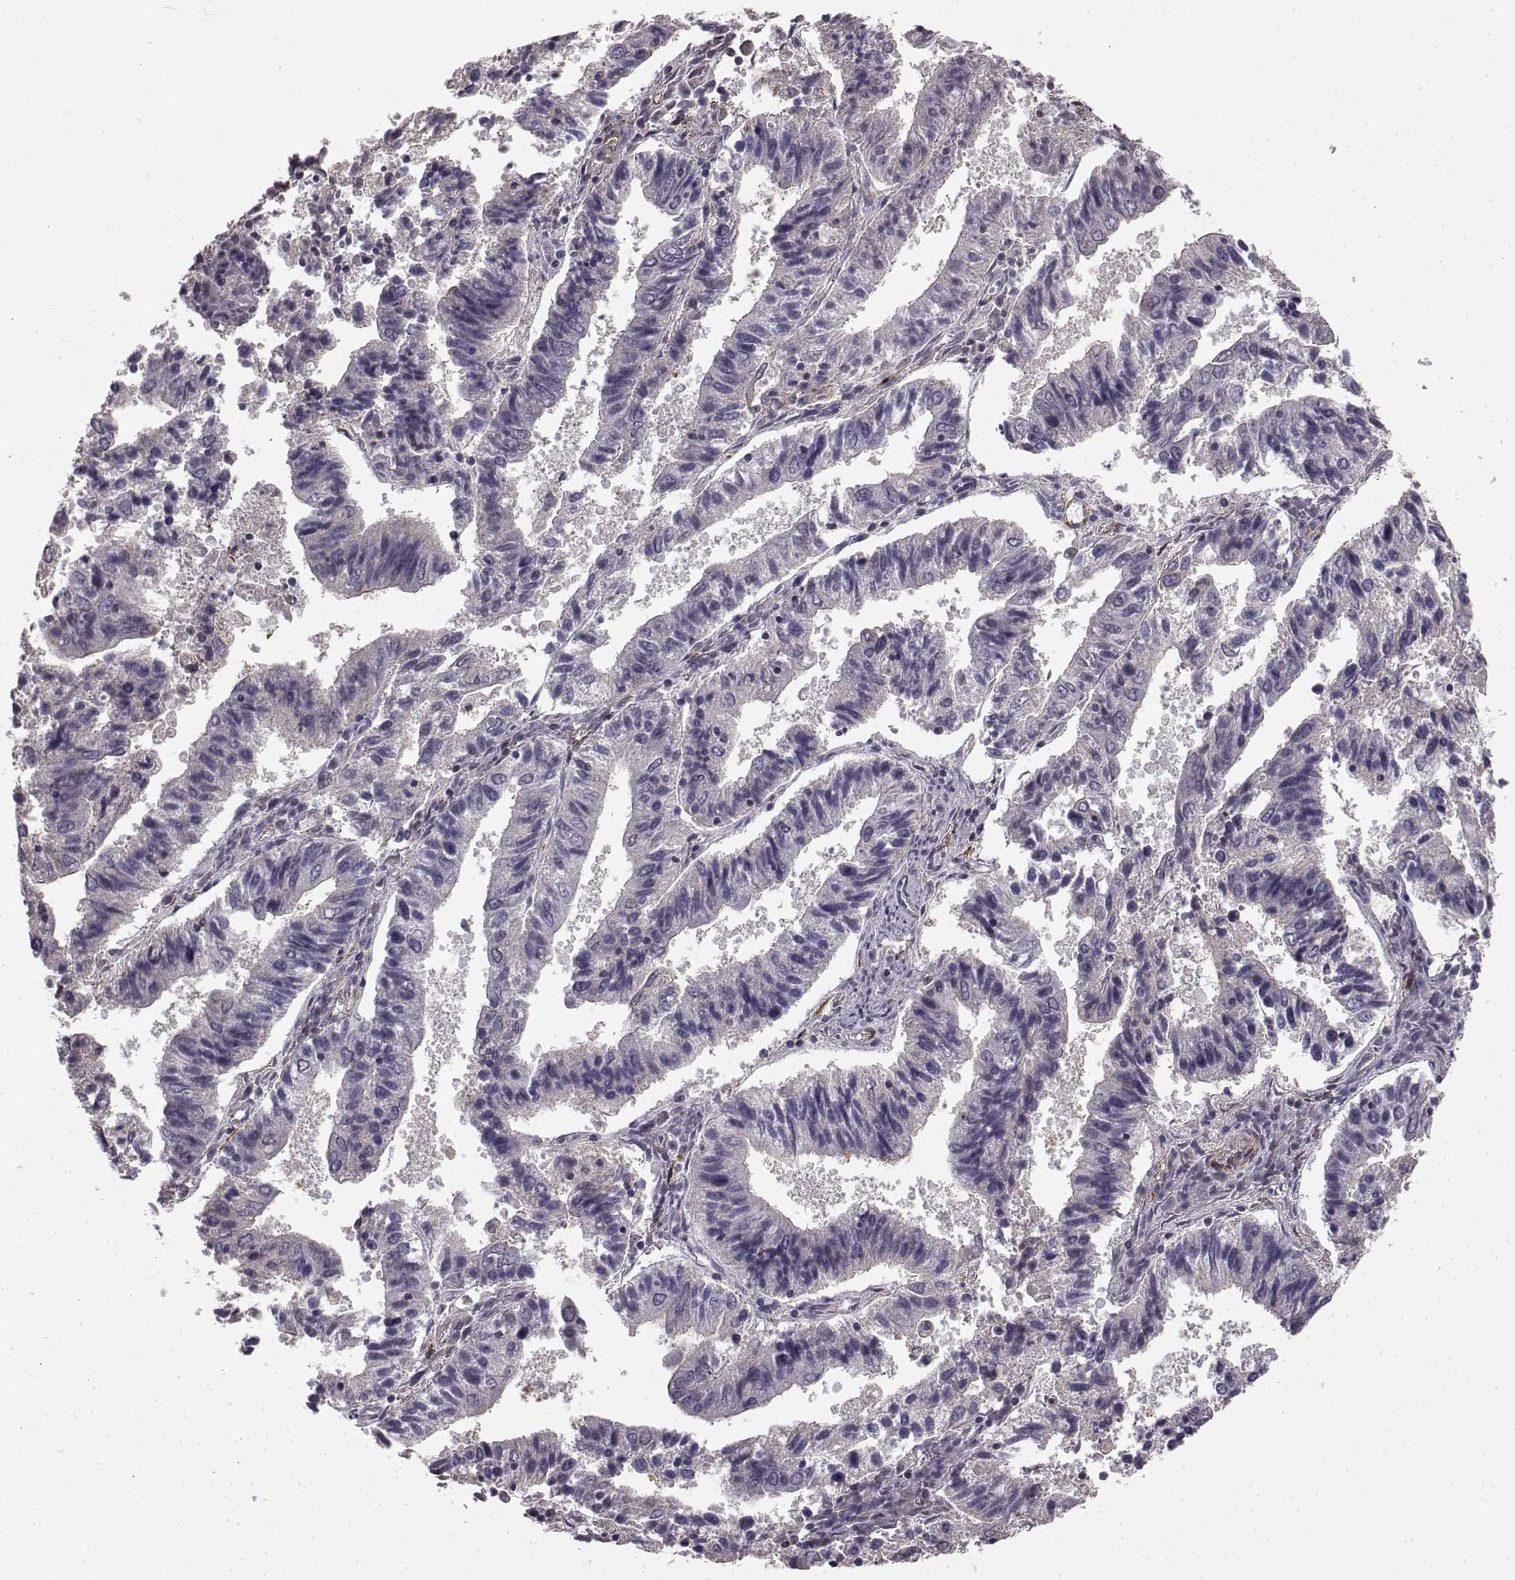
{"staining": {"intensity": "negative", "quantity": "none", "location": "none"}, "tissue": "endometrial cancer", "cell_type": "Tumor cells", "image_type": "cancer", "snomed": [{"axis": "morphology", "description": "Adenocarcinoma, NOS"}, {"axis": "topography", "description": "Endometrium"}], "caption": "DAB (3,3'-diaminobenzidine) immunohistochemical staining of human endometrial adenocarcinoma displays no significant expression in tumor cells.", "gene": "KRT85", "patient": {"sex": "female", "age": 82}}